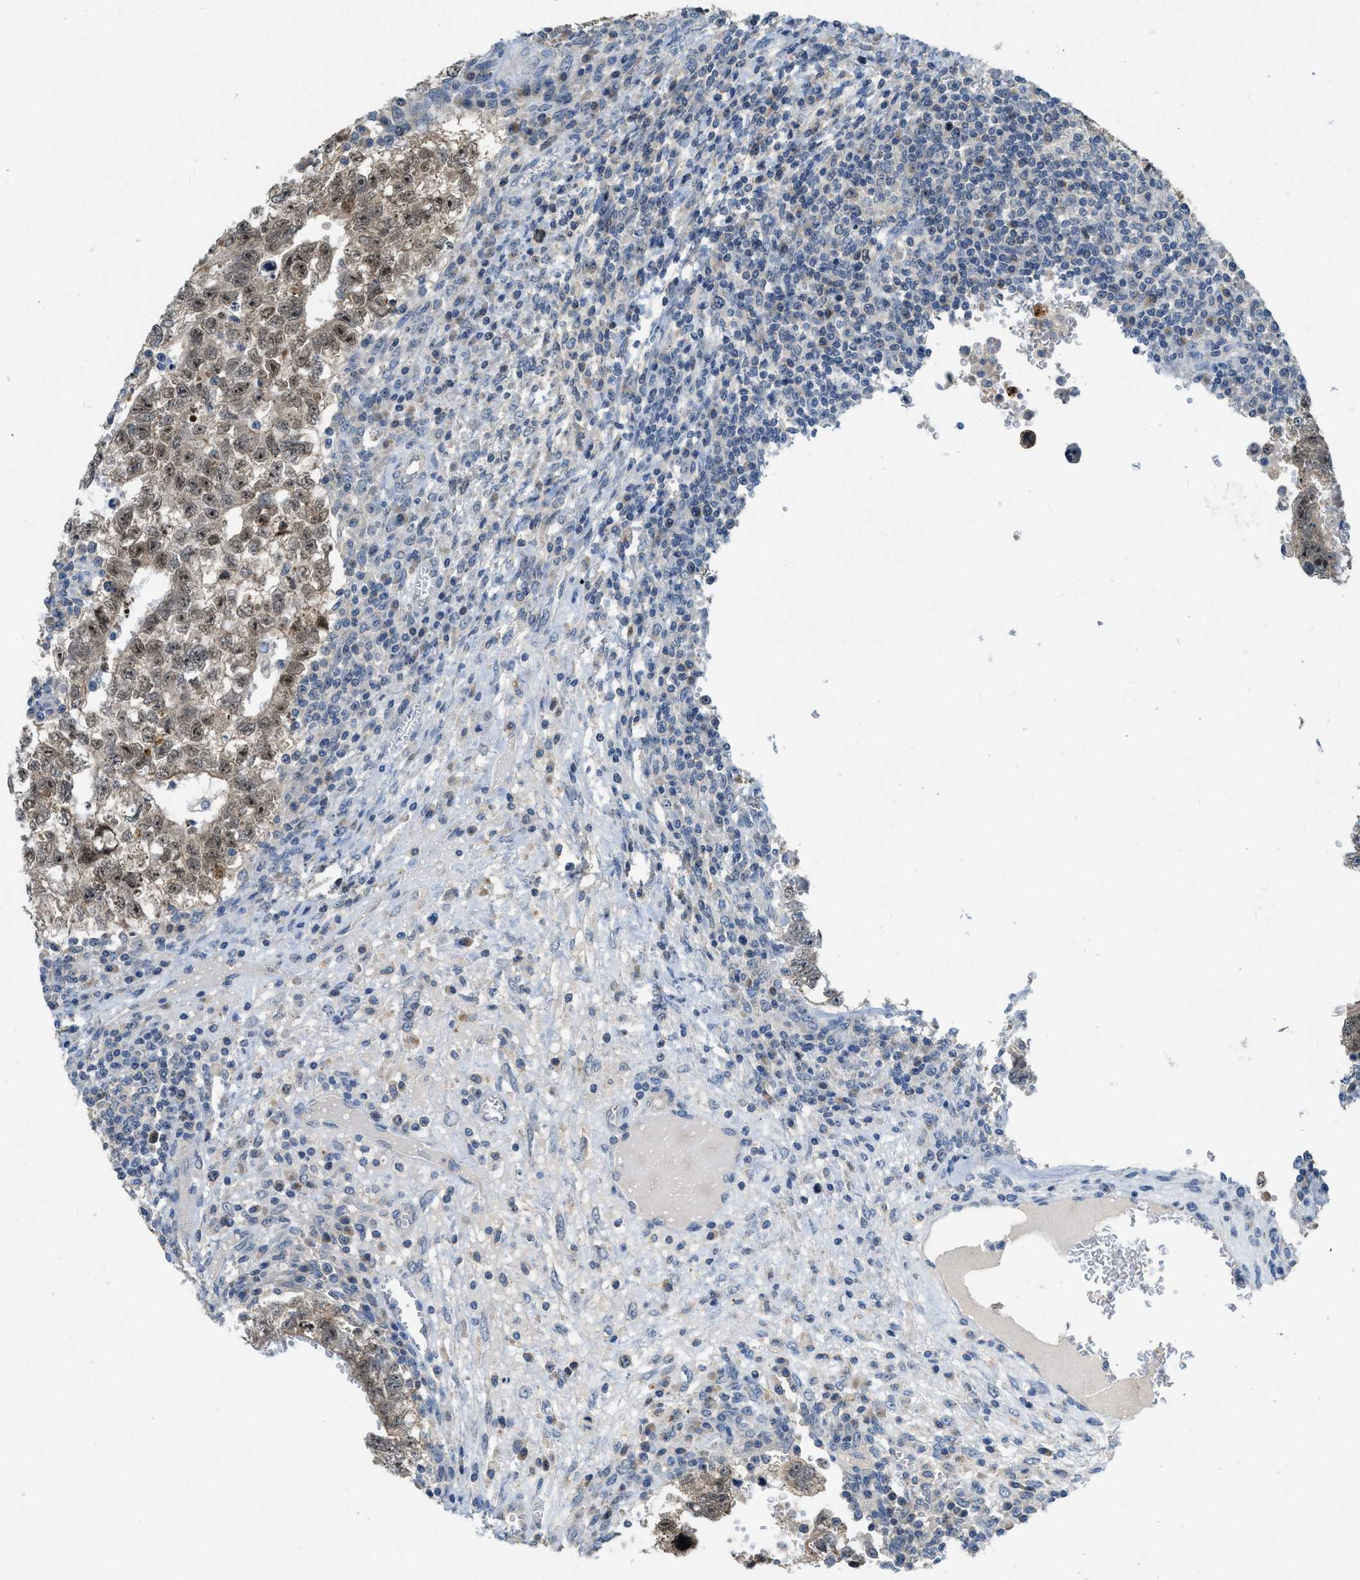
{"staining": {"intensity": "moderate", "quantity": ">75%", "location": "cytoplasmic/membranous,nuclear"}, "tissue": "testis cancer", "cell_type": "Tumor cells", "image_type": "cancer", "snomed": [{"axis": "morphology", "description": "Seminoma, NOS"}, {"axis": "morphology", "description": "Carcinoma, Embryonal, NOS"}, {"axis": "topography", "description": "Testis"}], "caption": "IHC of testis embryonal carcinoma displays medium levels of moderate cytoplasmic/membranous and nuclear expression in approximately >75% of tumor cells.", "gene": "MIS18A", "patient": {"sex": "male", "age": 38}}